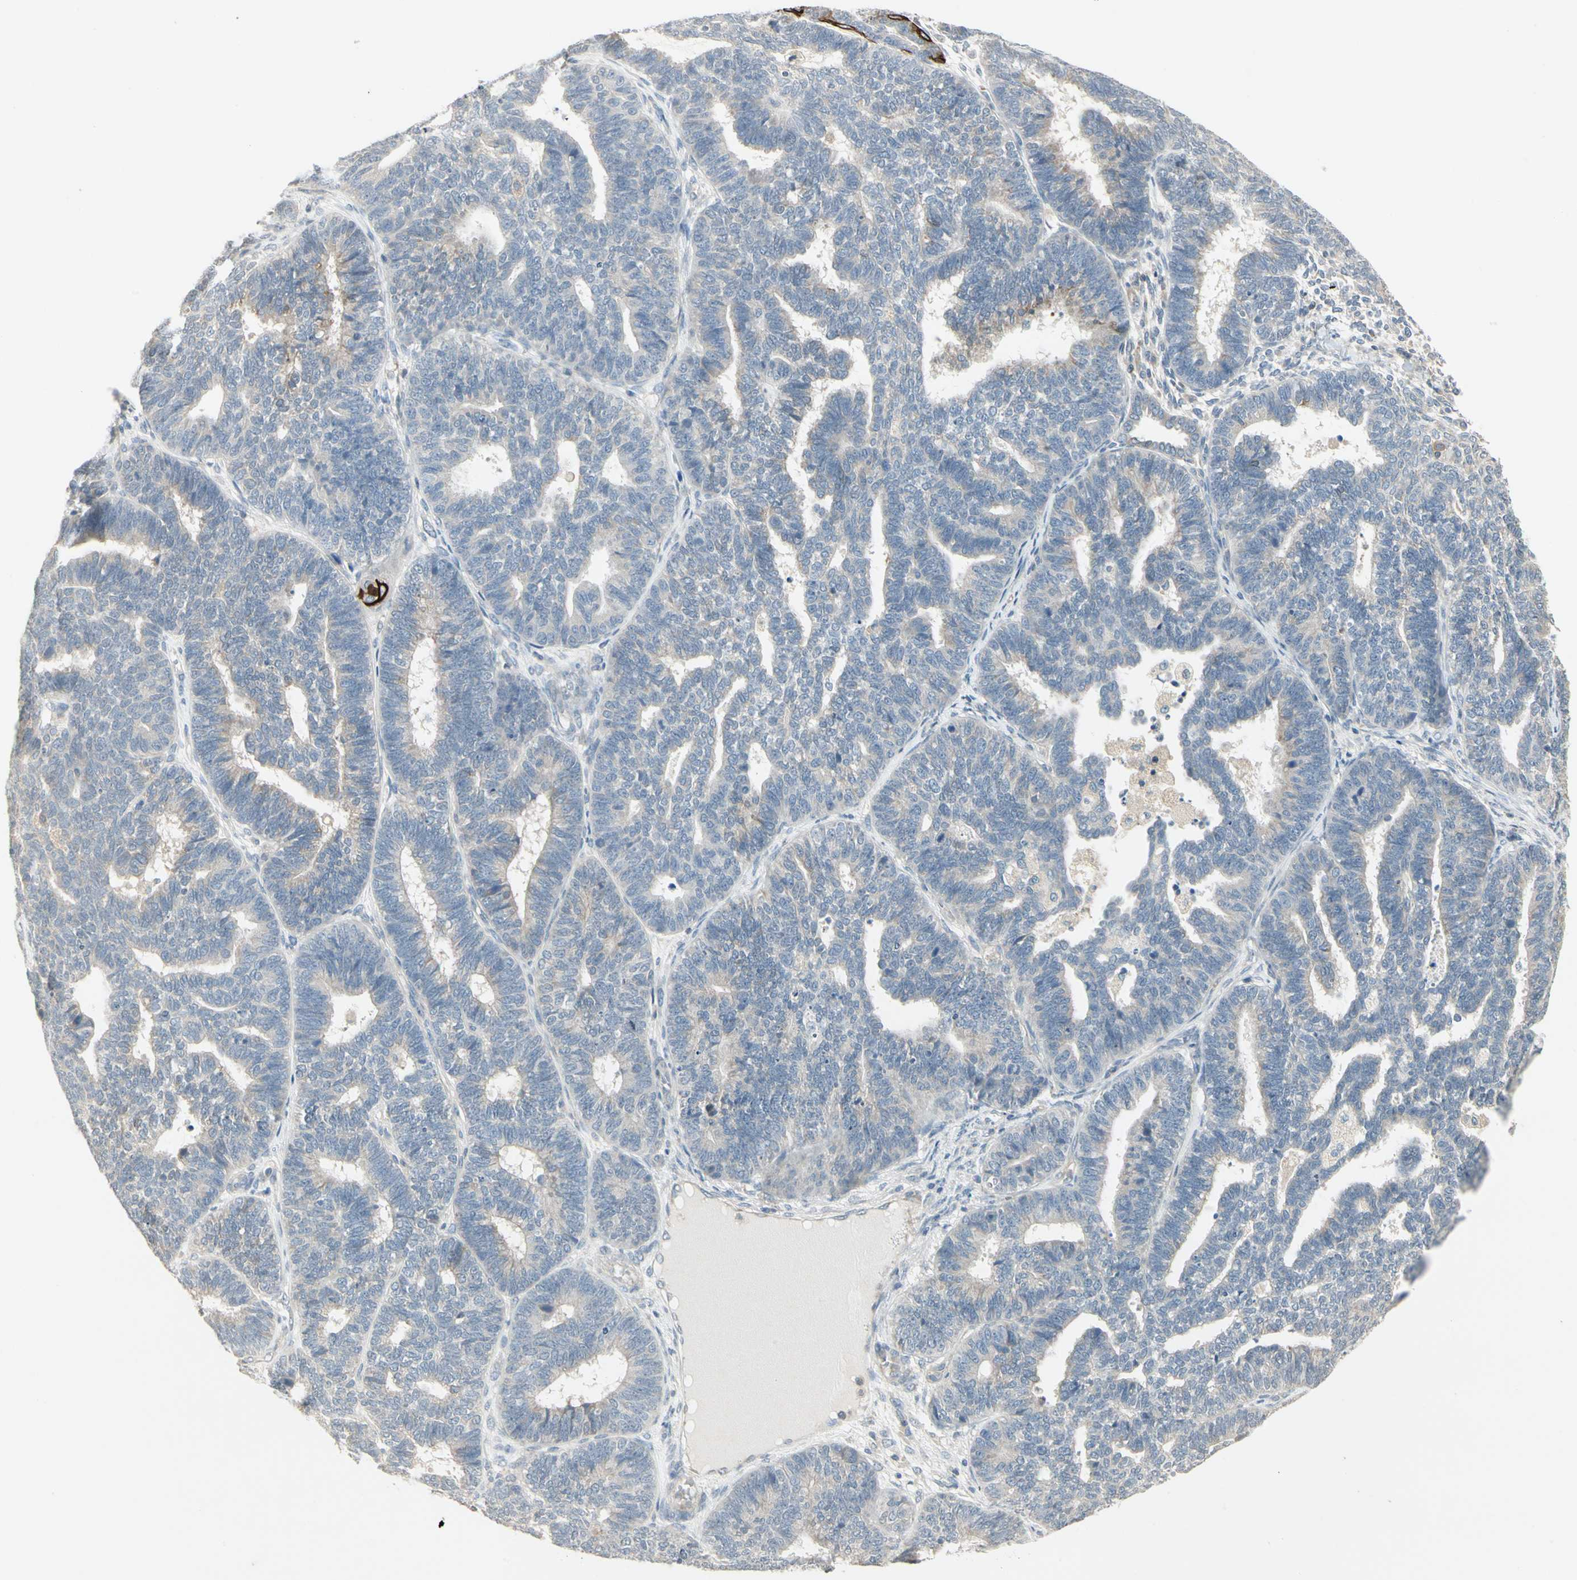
{"staining": {"intensity": "weak", "quantity": "25%-75%", "location": "cytoplasmic/membranous"}, "tissue": "endometrial cancer", "cell_type": "Tumor cells", "image_type": "cancer", "snomed": [{"axis": "morphology", "description": "Adenocarcinoma, NOS"}, {"axis": "topography", "description": "Endometrium"}], "caption": "IHC photomicrograph of human adenocarcinoma (endometrial) stained for a protein (brown), which exhibits low levels of weak cytoplasmic/membranous expression in approximately 25%-75% of tumor cells.", "gene": "ZFP36", "patient": {"sex": "female", "age": 70}}